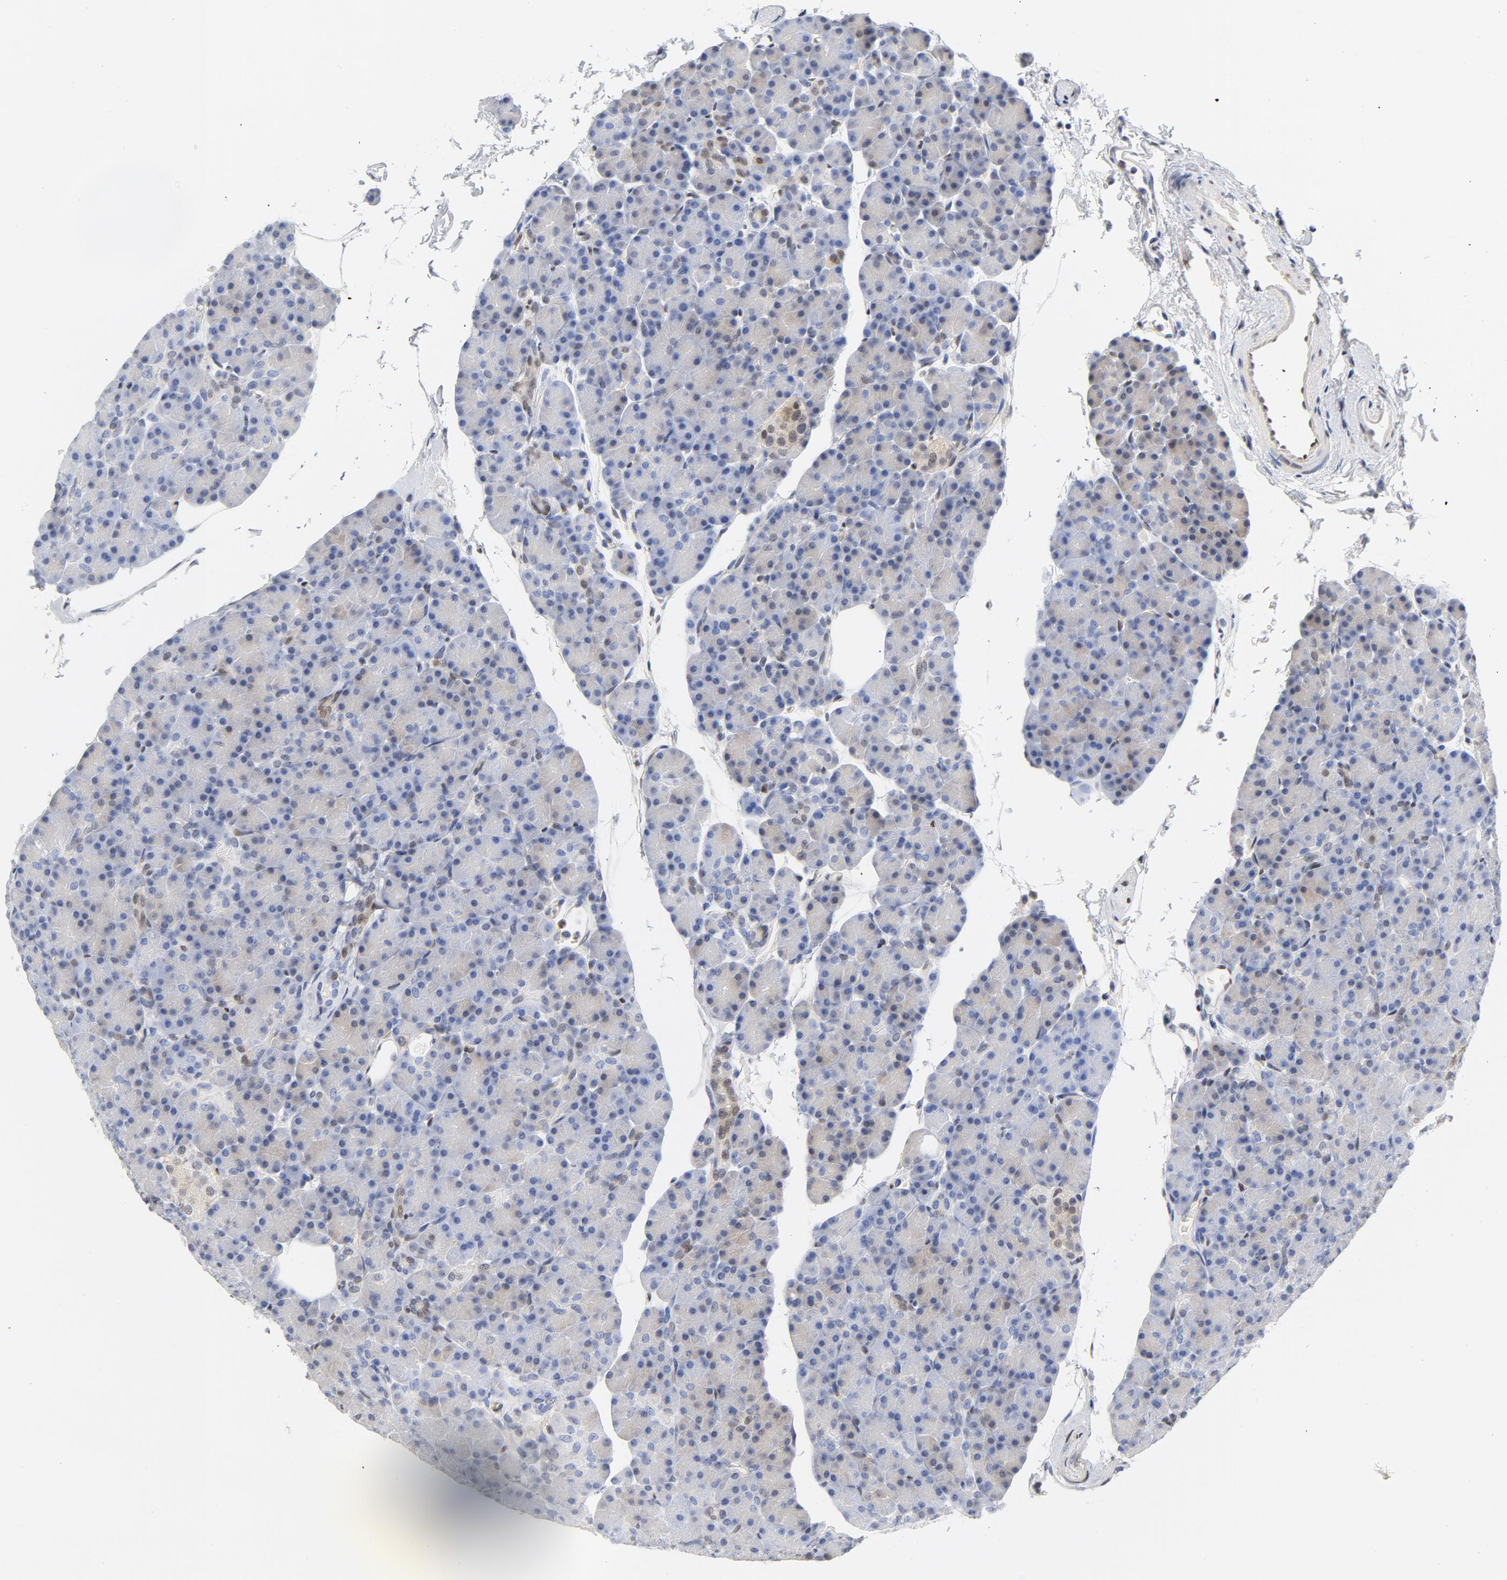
{"staining": {"intensity": "weak", "quantity": "<25%", "location": "cytoplasmic/membranous"}, "tissue": "pancreas", "cell_type": "Exocrine glandular cells", "image_type": "normal", "snomed": [{"axis": "morphology", "description": "Normal tissue, NOS"}, {"axis": "topography", "description": "Pancreas"}], "caption": "Immunohistochemical staining of unremarkable pancreas exhibits no significant positivity in exocrine glandular cells. Brightfield microscopy of immunohistochemistry stained with DAB (brown) and hematoxylin (blue), captured at high magnification.", "gene": "CDKN1B", "patient": {"sex": "female", "age": 43}}